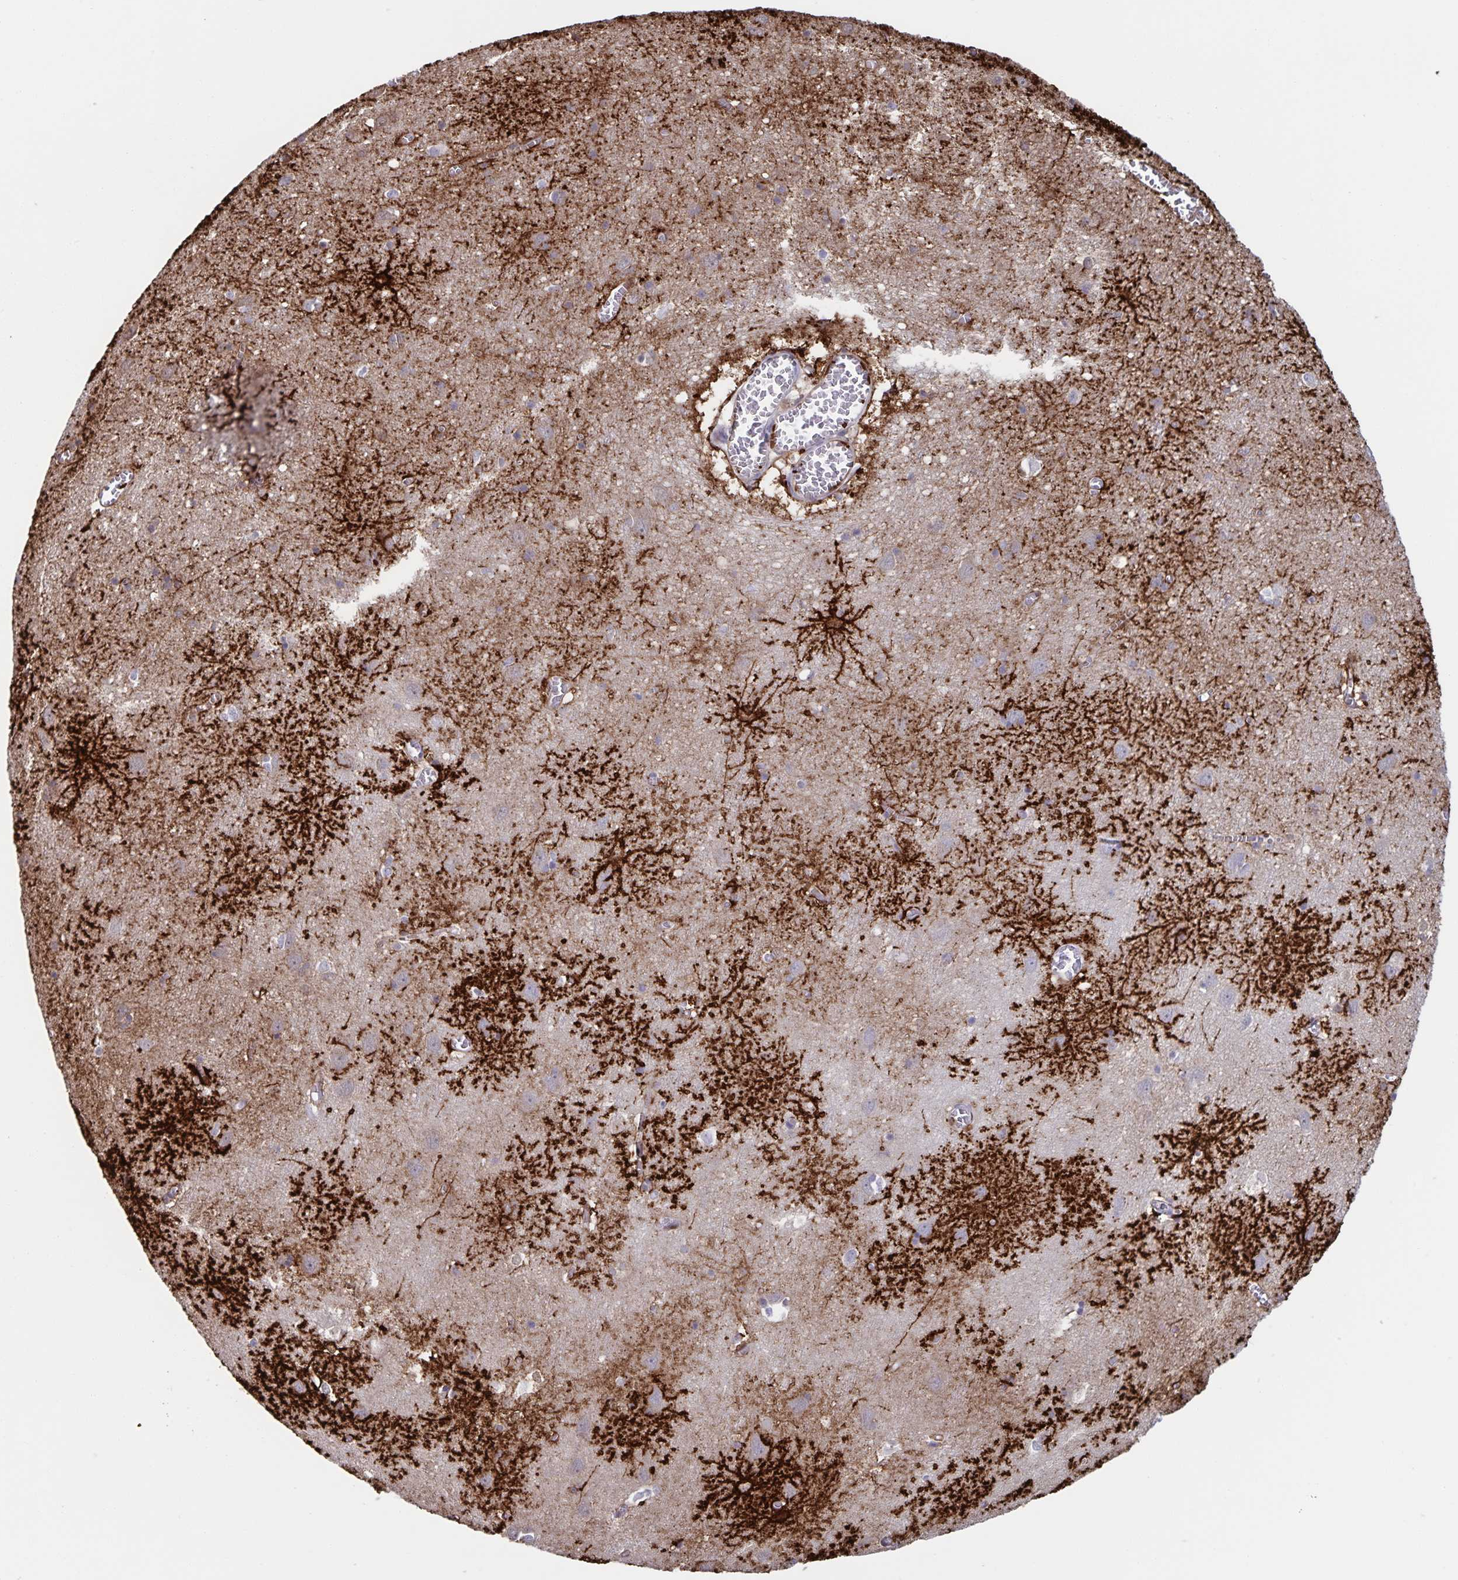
{"staining": {"intensity": "negative", "quantity": "none", "location": "none"}, "tissue": "cerebral cortex", "cell_type": "Endothelial cells", "image_type": "normal", "snomed": [{"axis": "morphology", "description": "Normal tissue, NOS"}, {"axis": "topography", "description": "Cerebral cortex"}], "caption": "The micrograph exhibits no staining of endothelial cells in benign cerebral cortex. (Immunohistochemistry (ihc), brightfield microscopy, high magnification).", "gene": "AQP4", "patient": {"sex": "male", "age": 70}}